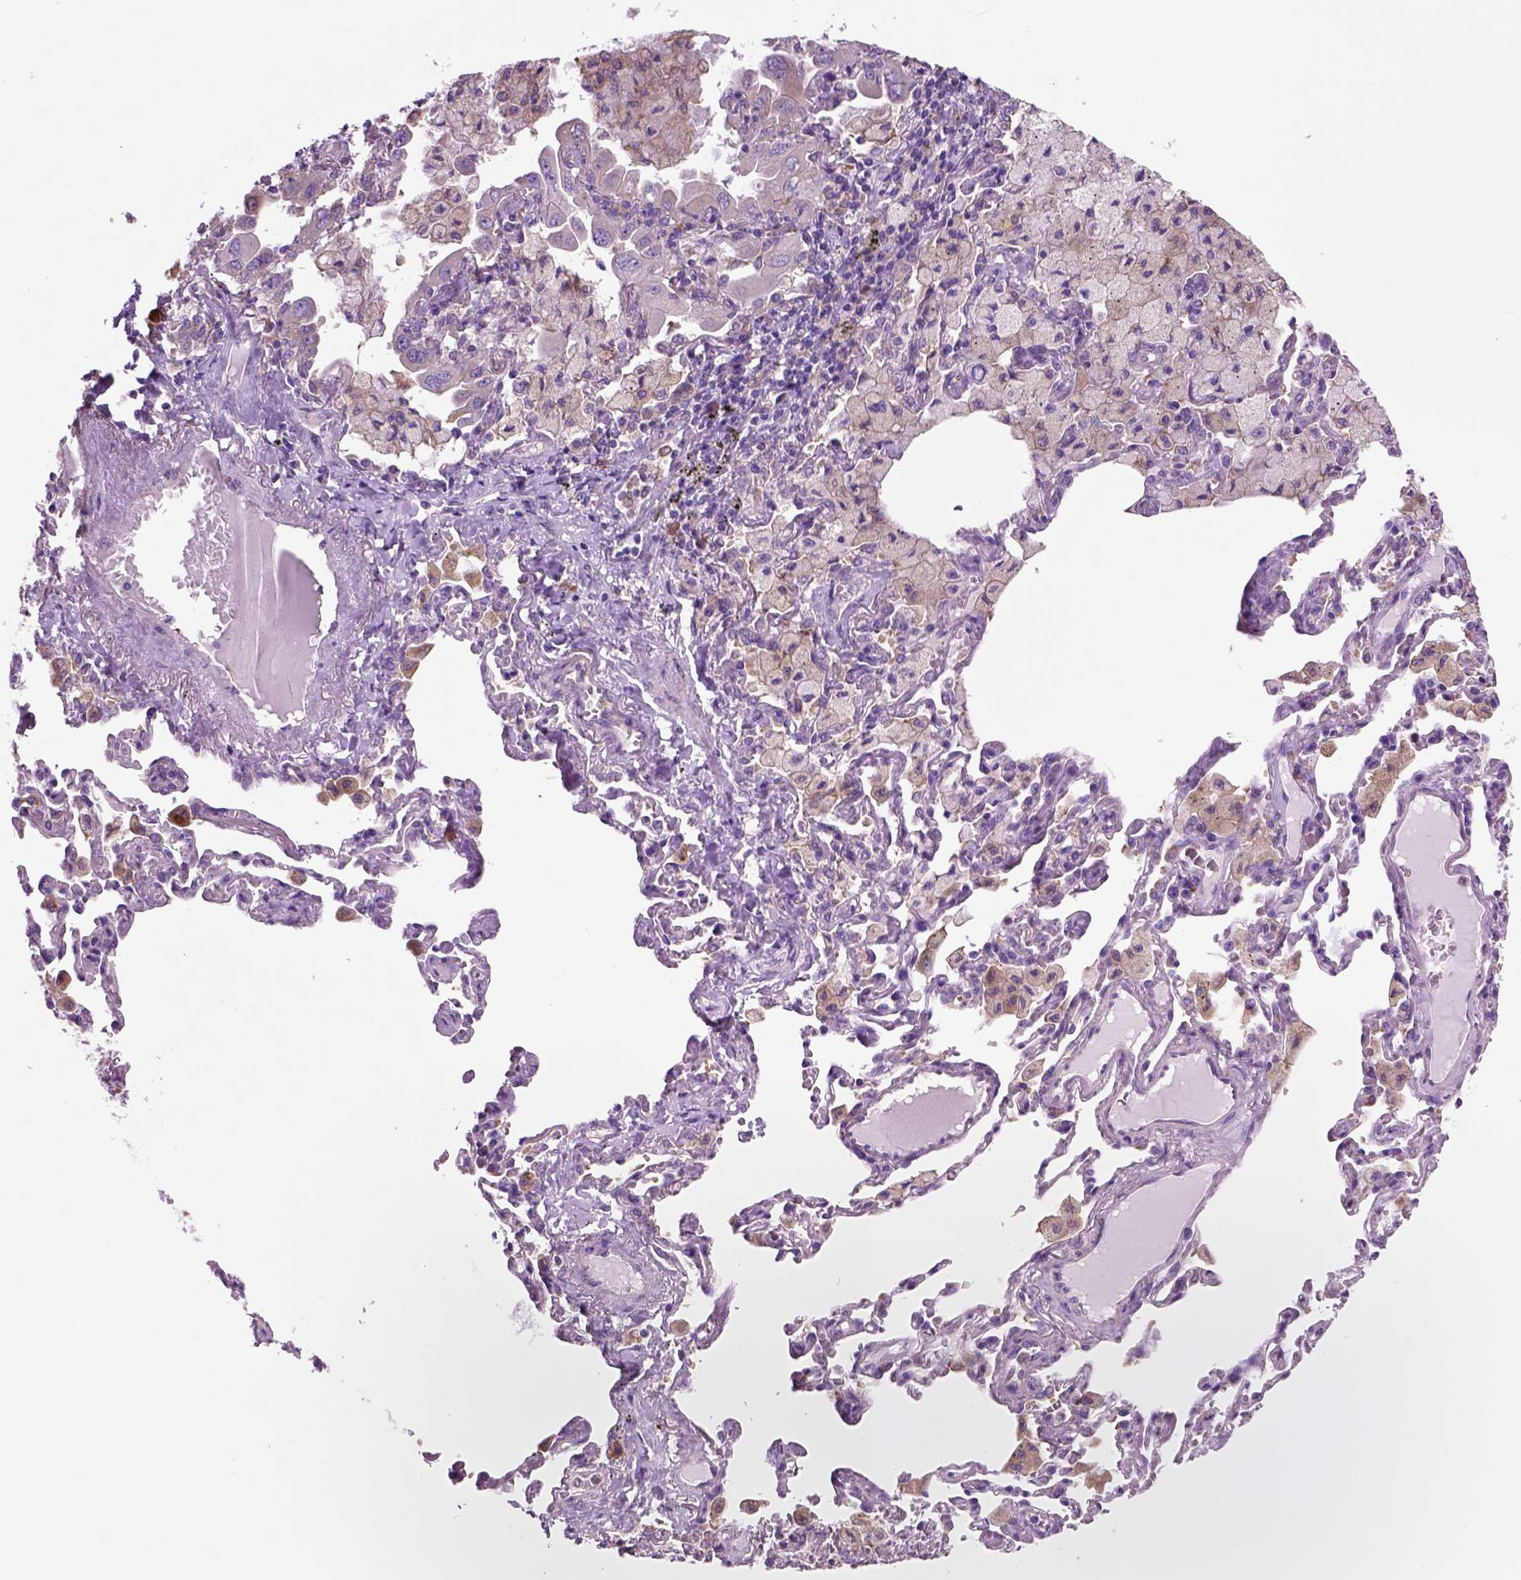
{"staining": {"intensity": "moderate", "quantity": "<25%", "location": "cytoplasmic/membranous"}, "tissue": "lung cancer", "cell_type": "Tumor cells", "image_type": "cancer", "snomed": [{"axis": "morphology", "description": "Adenocarcinoma, NOS"}, {"axis": "topography", "description": "Lung"}], "caption": "Immunohistochemical staining of lung cancer (adenocarcinoma) shows low levels of moderate cytoplasmic/membranous staining in approximately <25% of tumor cells.", "gene": "PIAS3", "patient": {"sex": "male", "age": 64}}